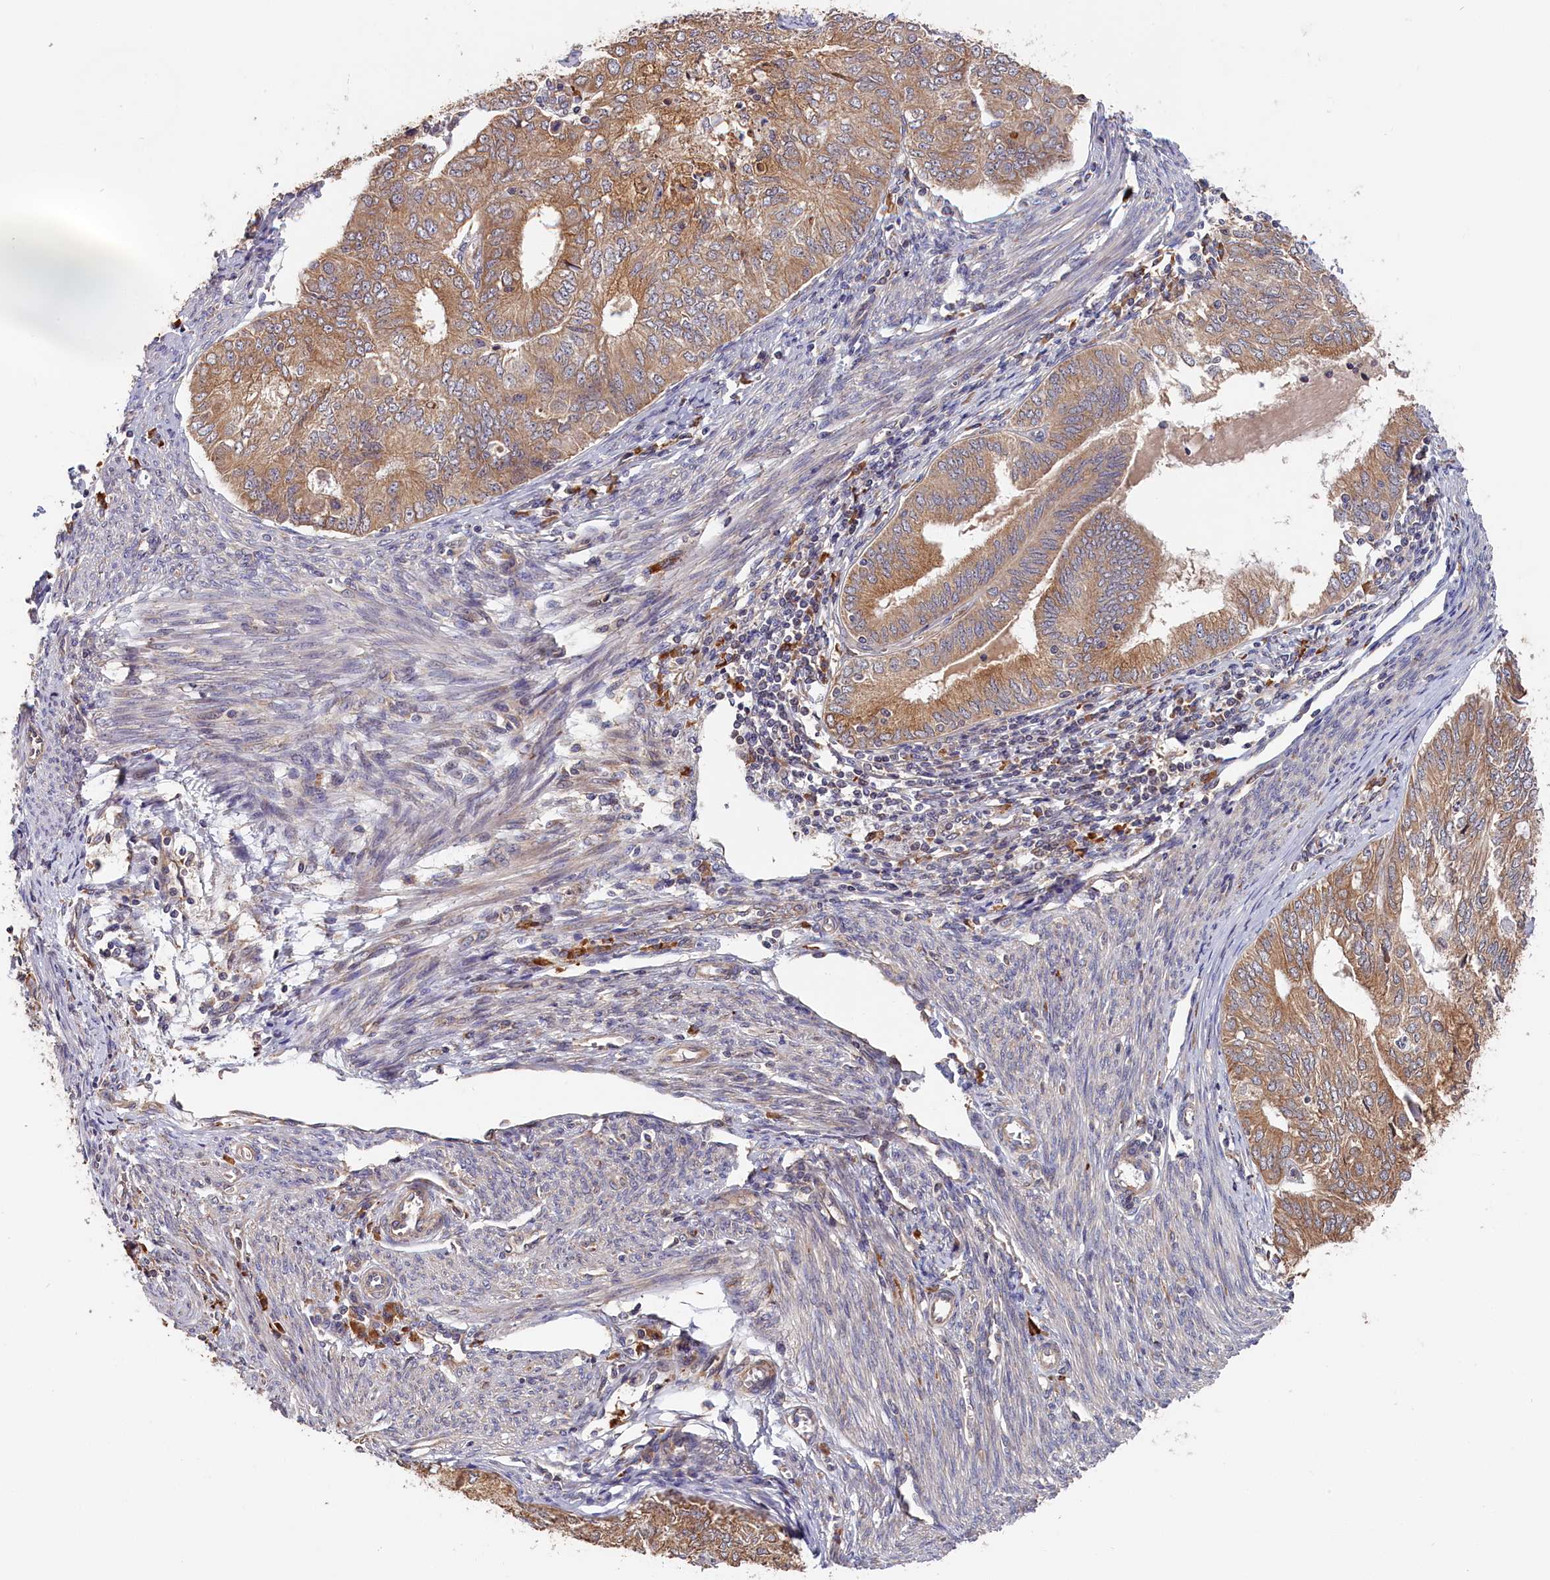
{"staining": {"intensity": "moderate", "quantity": ">75%", "location": "cytoplasmic/membranous"}, "tissue": "endometrial cancer", "cell_type": "Tumor cells", "image_type": "cancer", "snomed": [{"axis": "morphology", "description": "Adenocarcinoma, NOS"}, {"axis": "topography", "description": "Endometrium"}], "caption": "Immunohistochemistry (IHC) micrograph of human adenocarcinoma (endometrial) stained for a protein (brown), which exhibits medium levels of moderate cytoplasmic/membranous expression in about >75% of tumor cells.", "gene": "CEP44", "patient": {"sex": "female", "age": 68}}